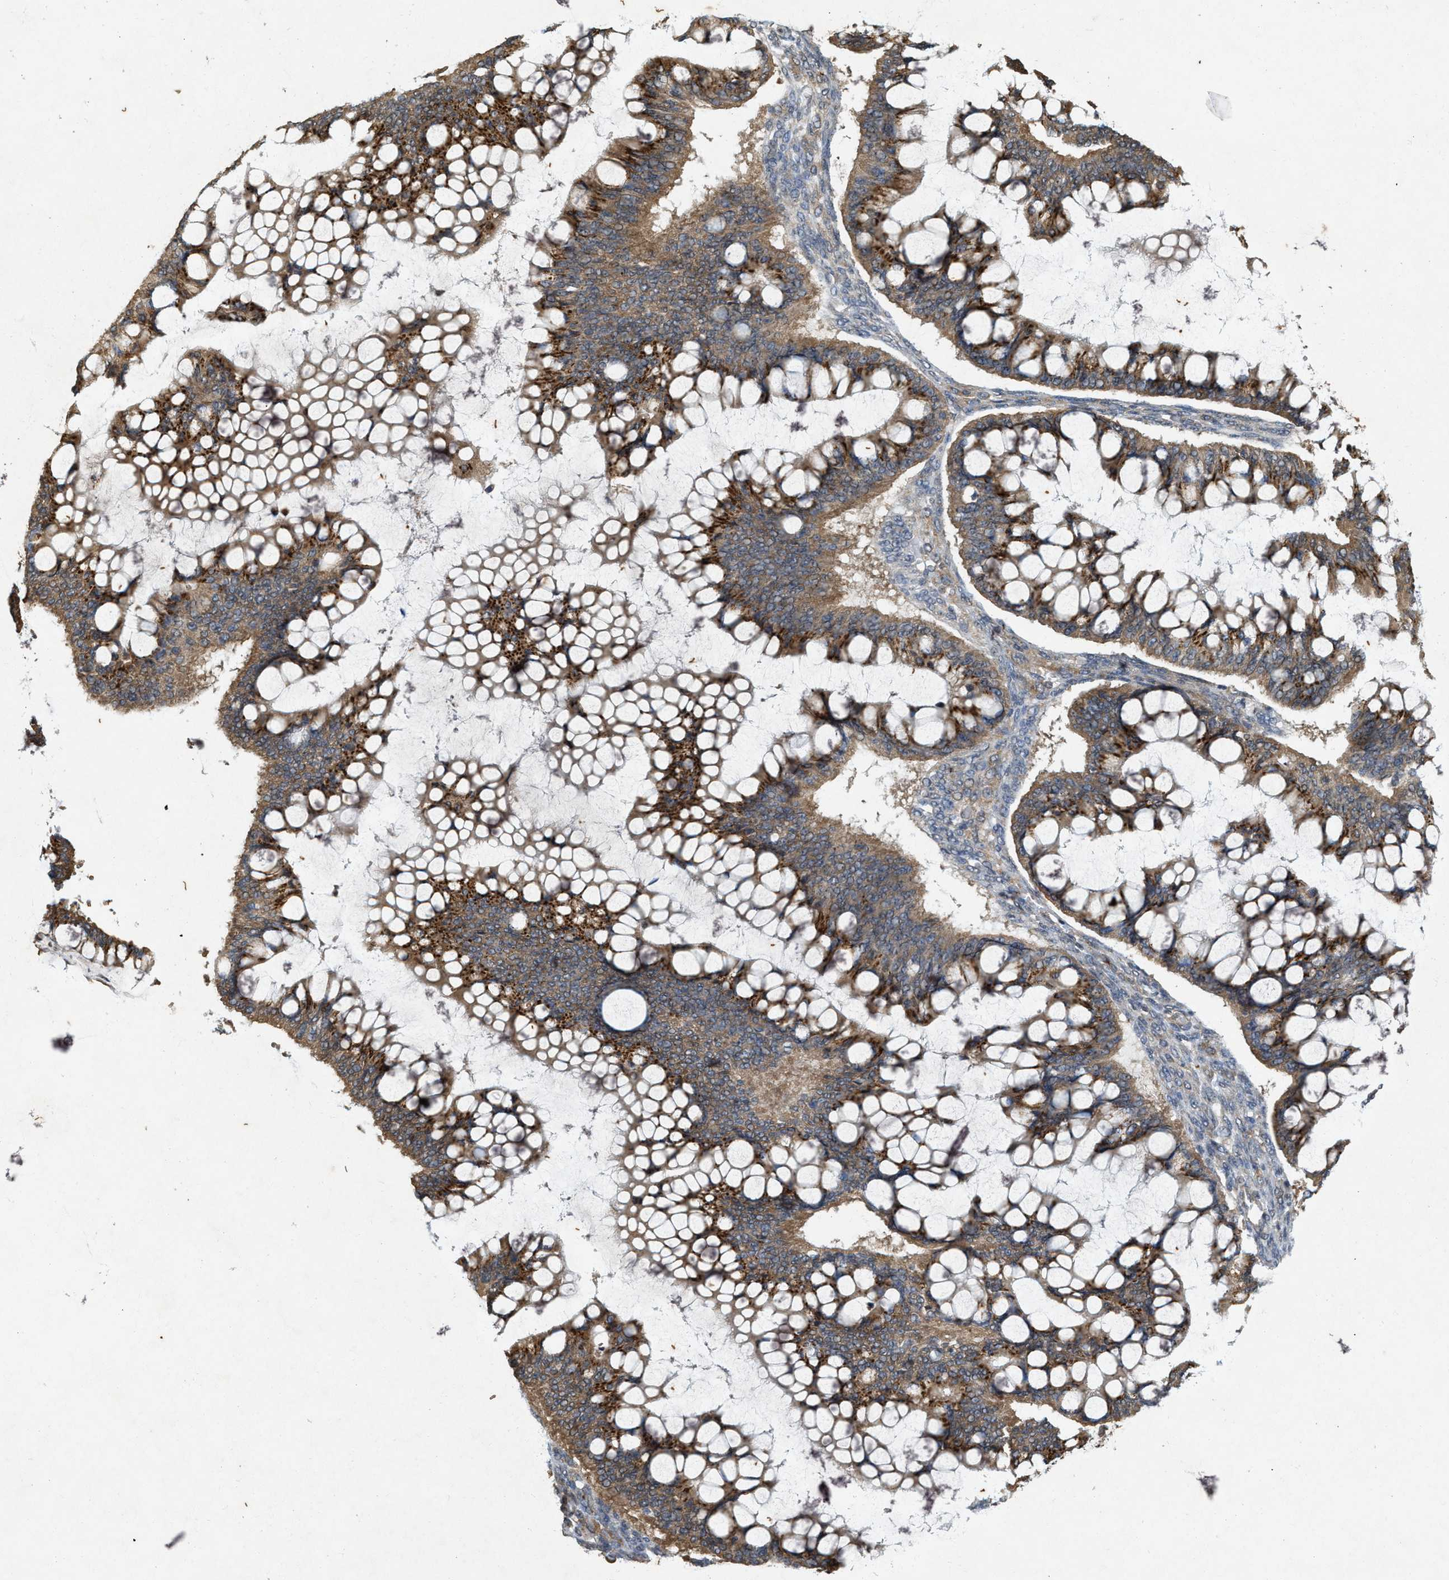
{"staining": {"intensity": "strong", "quantity": ">75%", "location": "cytoplasmic/membranous"}, "tissue": "ovarian cancer", "cell_type": "Tumor cells", "image_type": "cancer", "snomed": [{"axis": "morphology", "description": "Cystadenocarcinoma, mucinous, NOS"}, {"axis": "topography", "description": "Ovary"}], "caption": "Immunohistochemistry (IHC) (DAB (3,3'-diaminobenzidine)) staining of ovarian mucinous cystadenocarcinoma shows strong cytoplasmic/membranous protein expression in approximately >75% of tumor cells.", "gene": "KIF21A", "patient": {"sex": "female", "age": 73}}